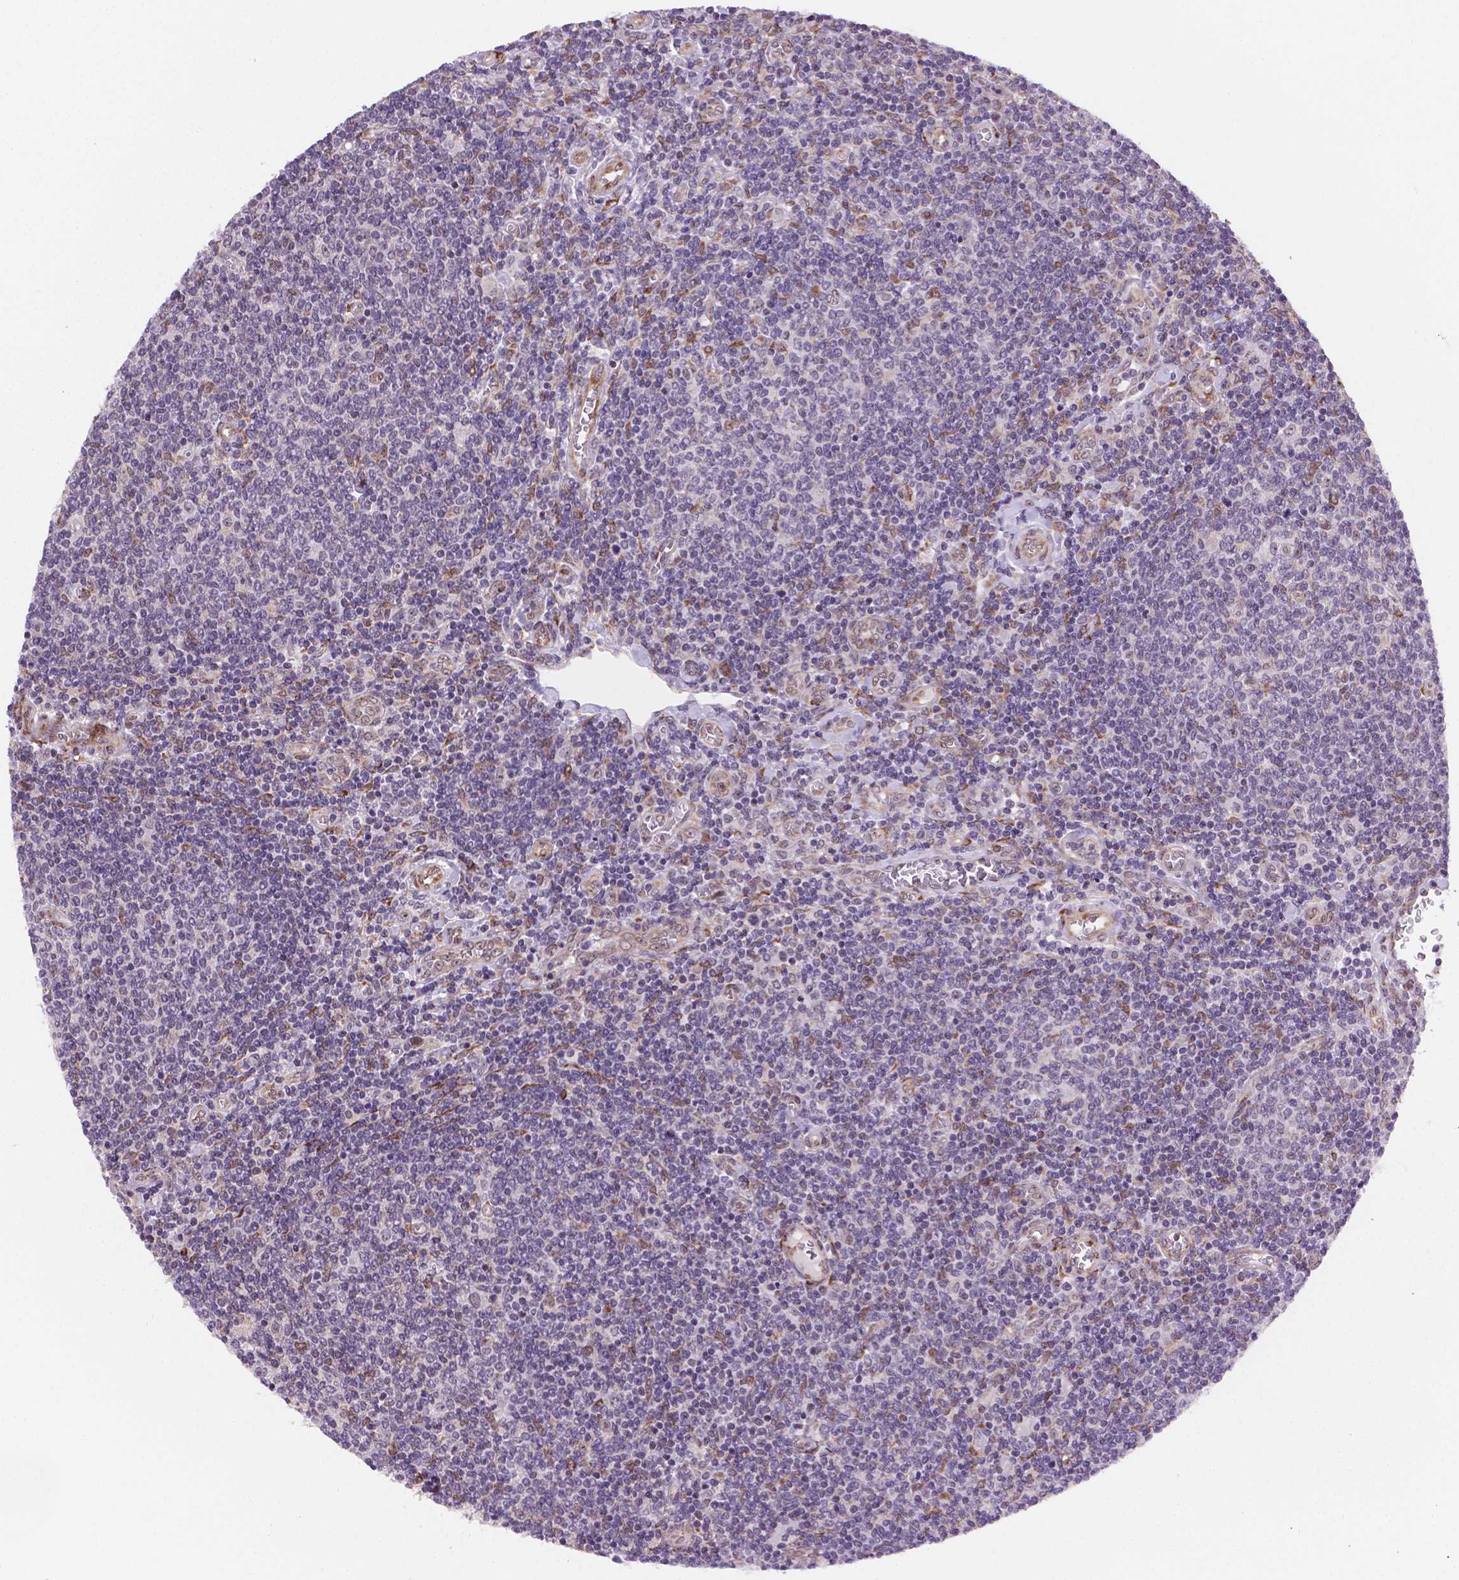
{"staining": {"intensity": "negative", "quantity": "none", "location": "none"}, "tissue": "lymphoma", "cell_type": "Tumor cells", "image_type": "cancer", "snomed": [{"axis": "morphology", "description": "Malignant lymphoma, non-Hodgkin's type, Low grade"}, {"axis": "topography", "description": "Lymph node"}], "caption": "Protein analysis of lymphoma reveals no significant staining in tumor cells.", "gene": "FNIP1", "patient": {"sex": "male", "age": 52}}